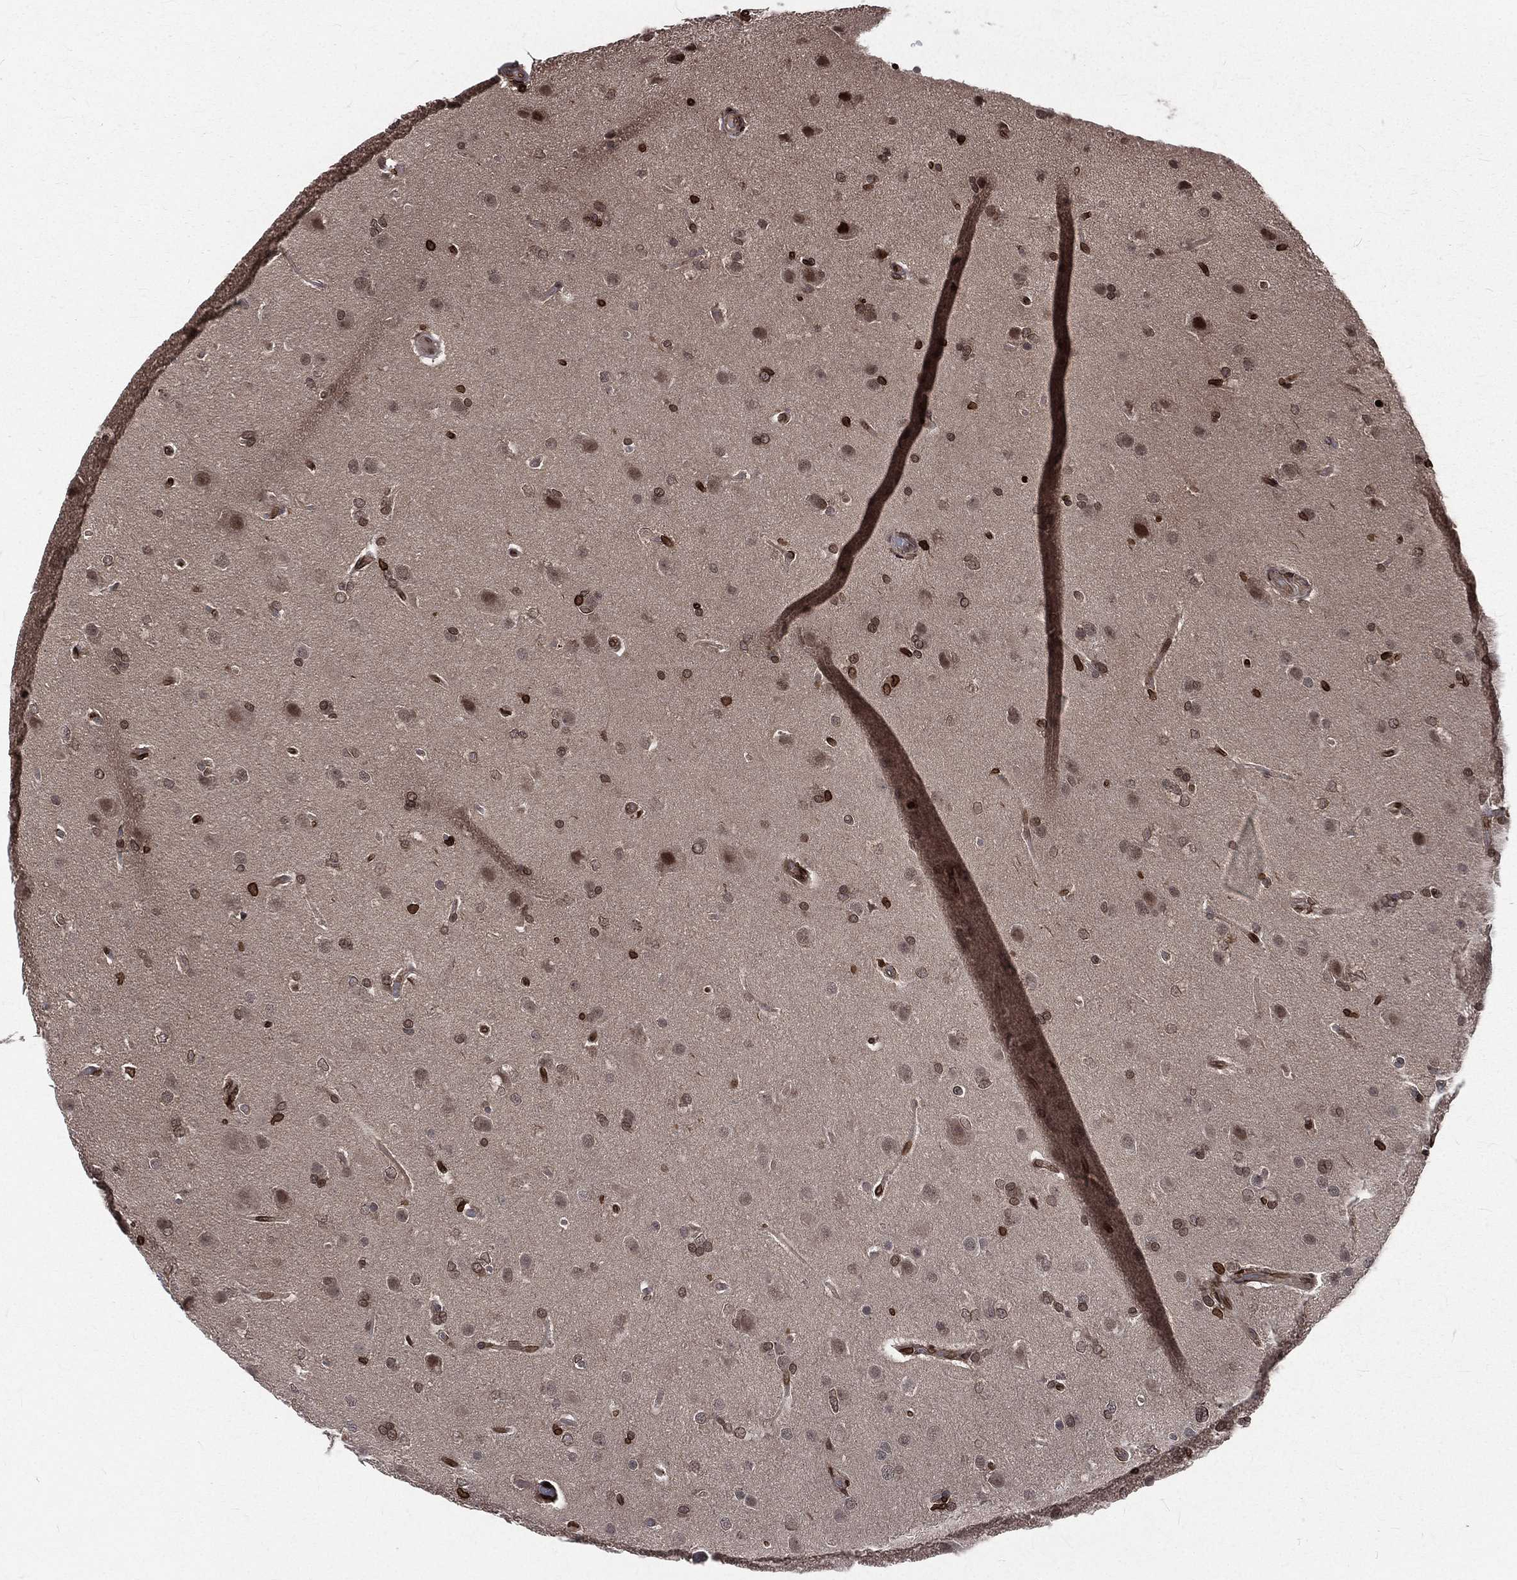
{"staining": {"intensity": "moderate", "quantity": "<25%", "location": "nuclear"}, "tissue": "glioma", "cell_type": "Tumor cells", "image_type": "cancer", "snomed": [{"axis": "morphology", "description": "Glioma, malignant, High grade"}, {"axis": "topography", "description": "Brain"}], "caption": "Protein expression analysis of human malignant glioma (high-grade) reveals moderate nuclear positivity in about <25% of tumor cells. (DAB IHC with brightfield microscopy, high magnification).", "gene": "LBR", "patient": {"sex": "male", "age": 68}}